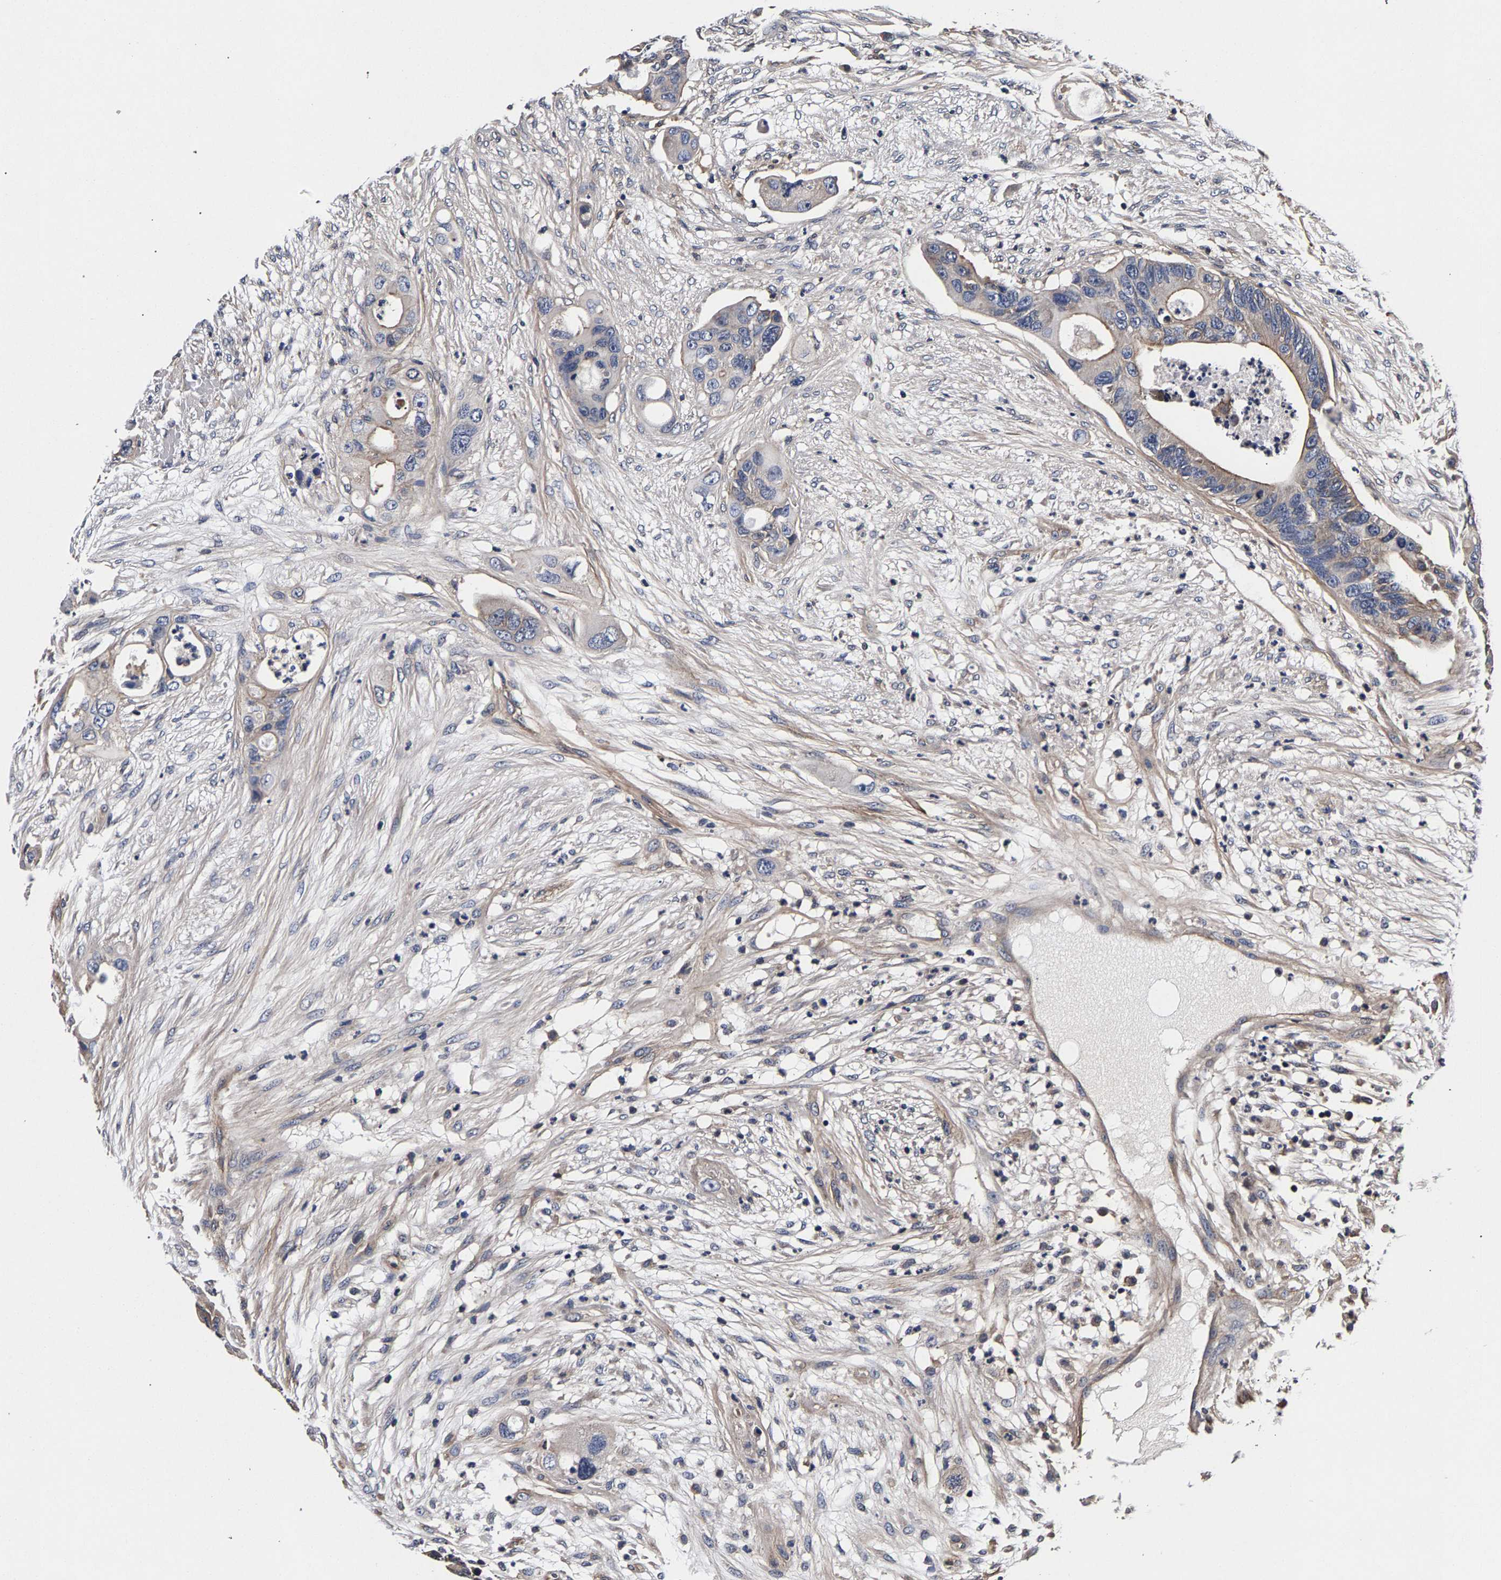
{"staining": {"intensity": "negative", "quantity": "none", "location": "none"}, "tissue": "colorectal cancer", "cell_type": "Tumor cells", "image_type": "cancer", "snomed": [{"axis": "morphology", "description": "Adenocarcinoma, NOS"}, {"axis": "topography", "description": "Colon"}], "caption": "High power microscopy micrograph of an immunohistochemistry (IHC) image of colorectal cancer (adenocarcinoma), revealing no significant expression in tumor cells.", "gene": "MARCHF7", "patient": {"sex": "female", "age": 57}}